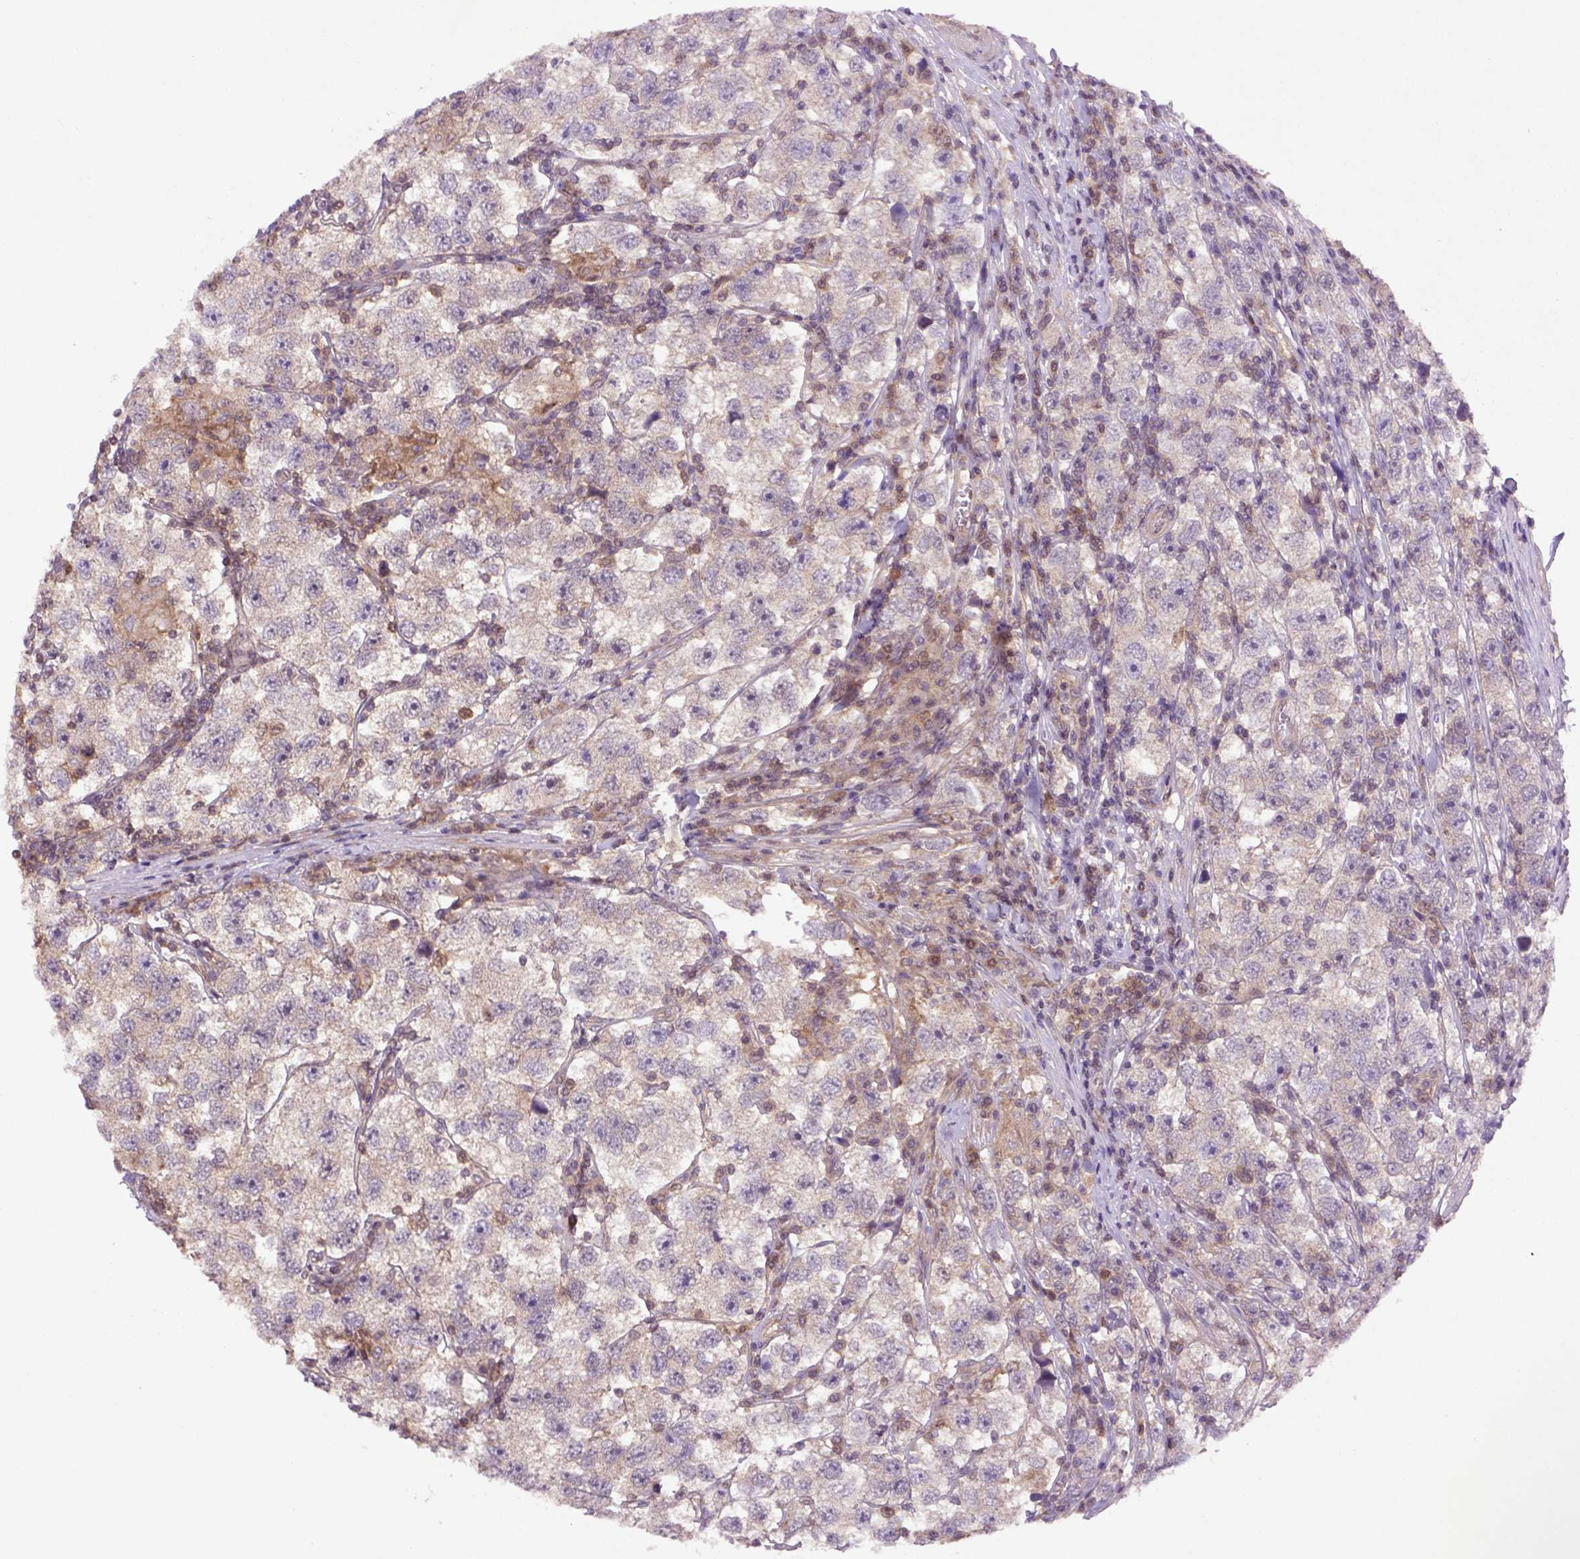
{"staining": {"intensity": "weak", "quantity": ">75%", "location": "cytoplasmic/membranous"}, "tissue": "testis cancer", "cell_type": "Tumor cells", "image_type": "cancer", "snomed": [{"axis": "morphology", "description": "Seminoma, NOS"}, {"axis": "topography", "description": "Testis"}], "caption": "IHC (DAB (3,3'-diaminobenzidine)) staining of testis cancer displays weak cytoplasmic/membranous protein positivity in about >75% of tumor cells.", "gene": "HSPBP1", "patient": {"sex": "male", "age": 26}}